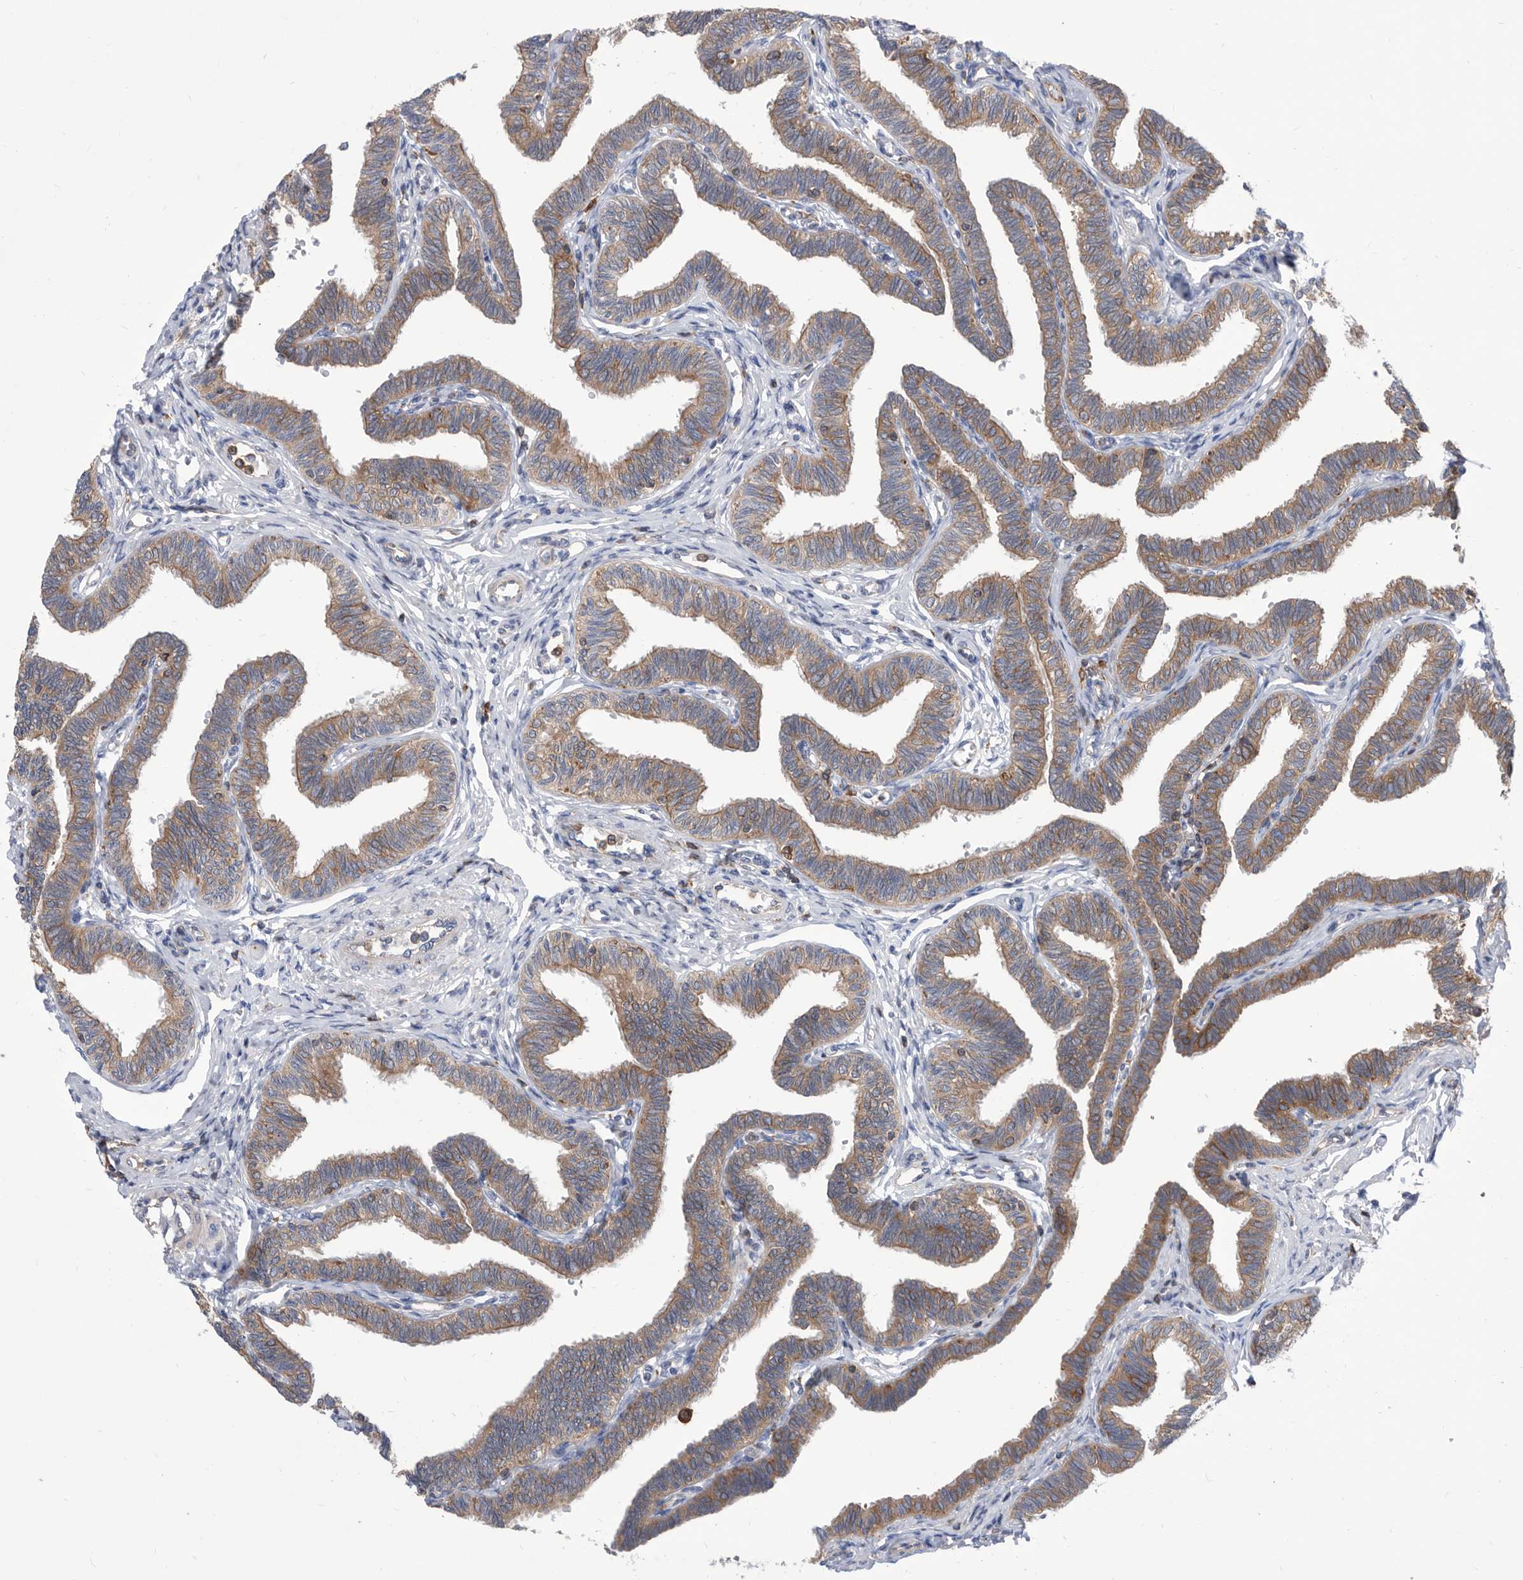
{"staining": {"intensity": "moderate", "quantity": ">75%", "location": "cytoplasmic/membranous"}, "tissue": "fallopian tube", "cell_type": "Glandular cells", "image_type": "normal", "snomed": [{"axis": "morphology", "description": "Normal tissue, NOS"}, {"axis": "topography", "description": "Fallopian tube"}, {"axis": "topography", "description": "Ovary"}], "caption": "Fallopian tube was stained to show a protein in brown. There is medium levels of moderate cytoplasmic/membranous staining in about >75% of glandular cells. Using DAB (3,3'-diaminobenzidine) (brown) and hematoxylin (blue) stains, captured at high magnification using brightfield microscopy.", "gene": "SMG7", "patient": {"sex": "female", "age": 23}}